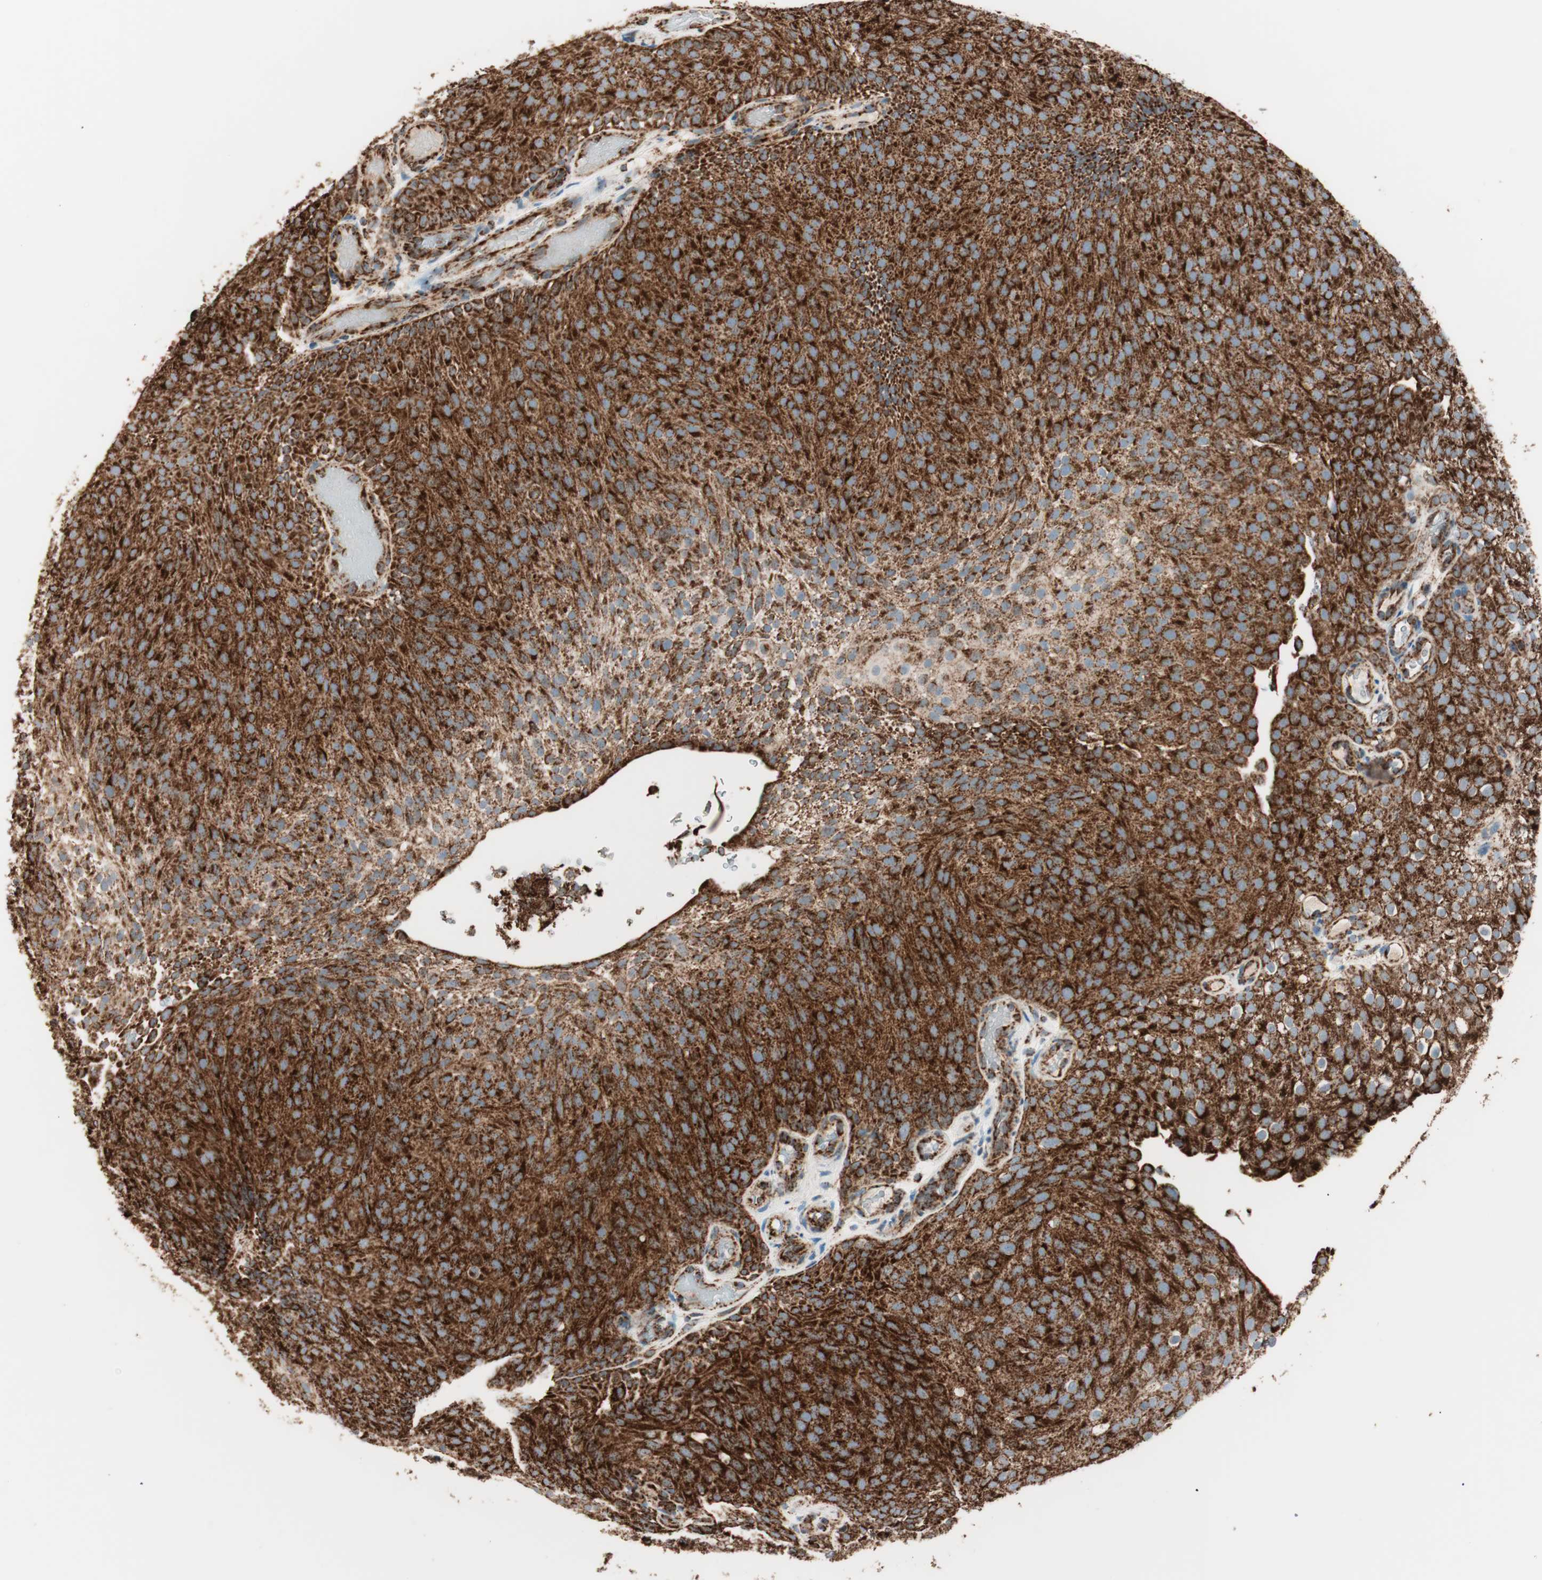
{"staining": {"intensity": "strong", "quantity": ">75%", "location": "cytoplasmic/membranous"}, "tissue": "urothelial cancer", "cell_type": "Tumor cells", "image_type": "cancer", "snomed": [{"axis": "morphology", "description": "Urothelial carcinoma, Low grade"}, {"axis": "topography", "description": "Urinary bladder"}], "caption": "A photomicrograph of human urothelial cancer stained for a protein exhibits strong cytoplasmic/membranous brown staining in tumor cells. (DAB = brown stain, brightfield microscopy at high magnification).", "gene": "TOMM22", "patient": {"sex": "male", "age": 78}}